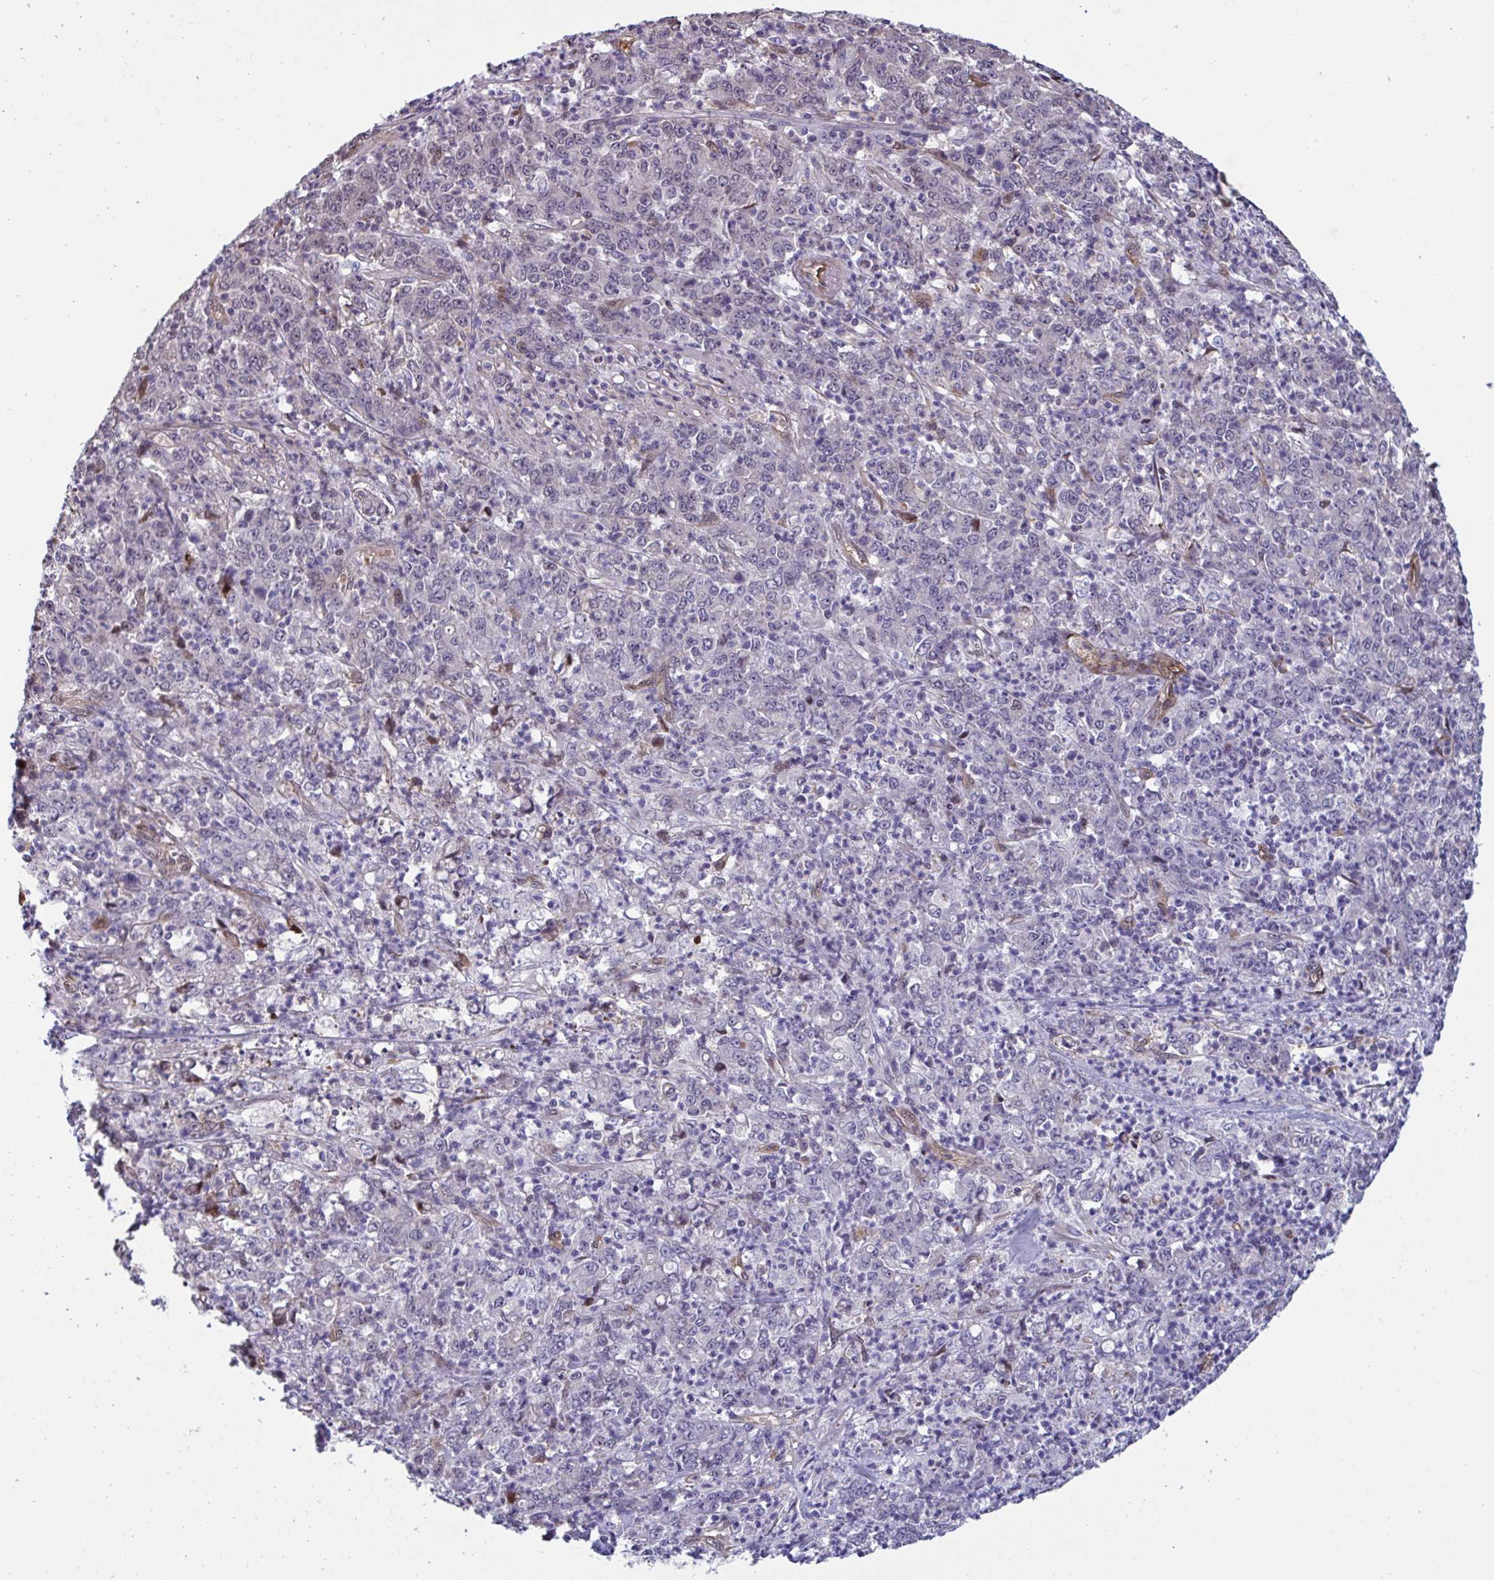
{"staining": {"intensity": "negative", "quantity": "none", "location": "none"}, "tissue": "stomach cancer", "cell_type": "Tumor cells", "image_type": "cancer", "snomed": [{"axis": "morphology", "description": "Adenocarcinoma, NOS"}, {"axis": "topography", "description": "Stomach, lower"}], "caption": "DAB (3,3'-diaminobenzidine) immunohistochemical staining of human stomach cancer (adenocarcinoma) reveals no significant staining in tumor cells.", "gene": "PELI2", "patient": {"sex": "female", "age": 71}}